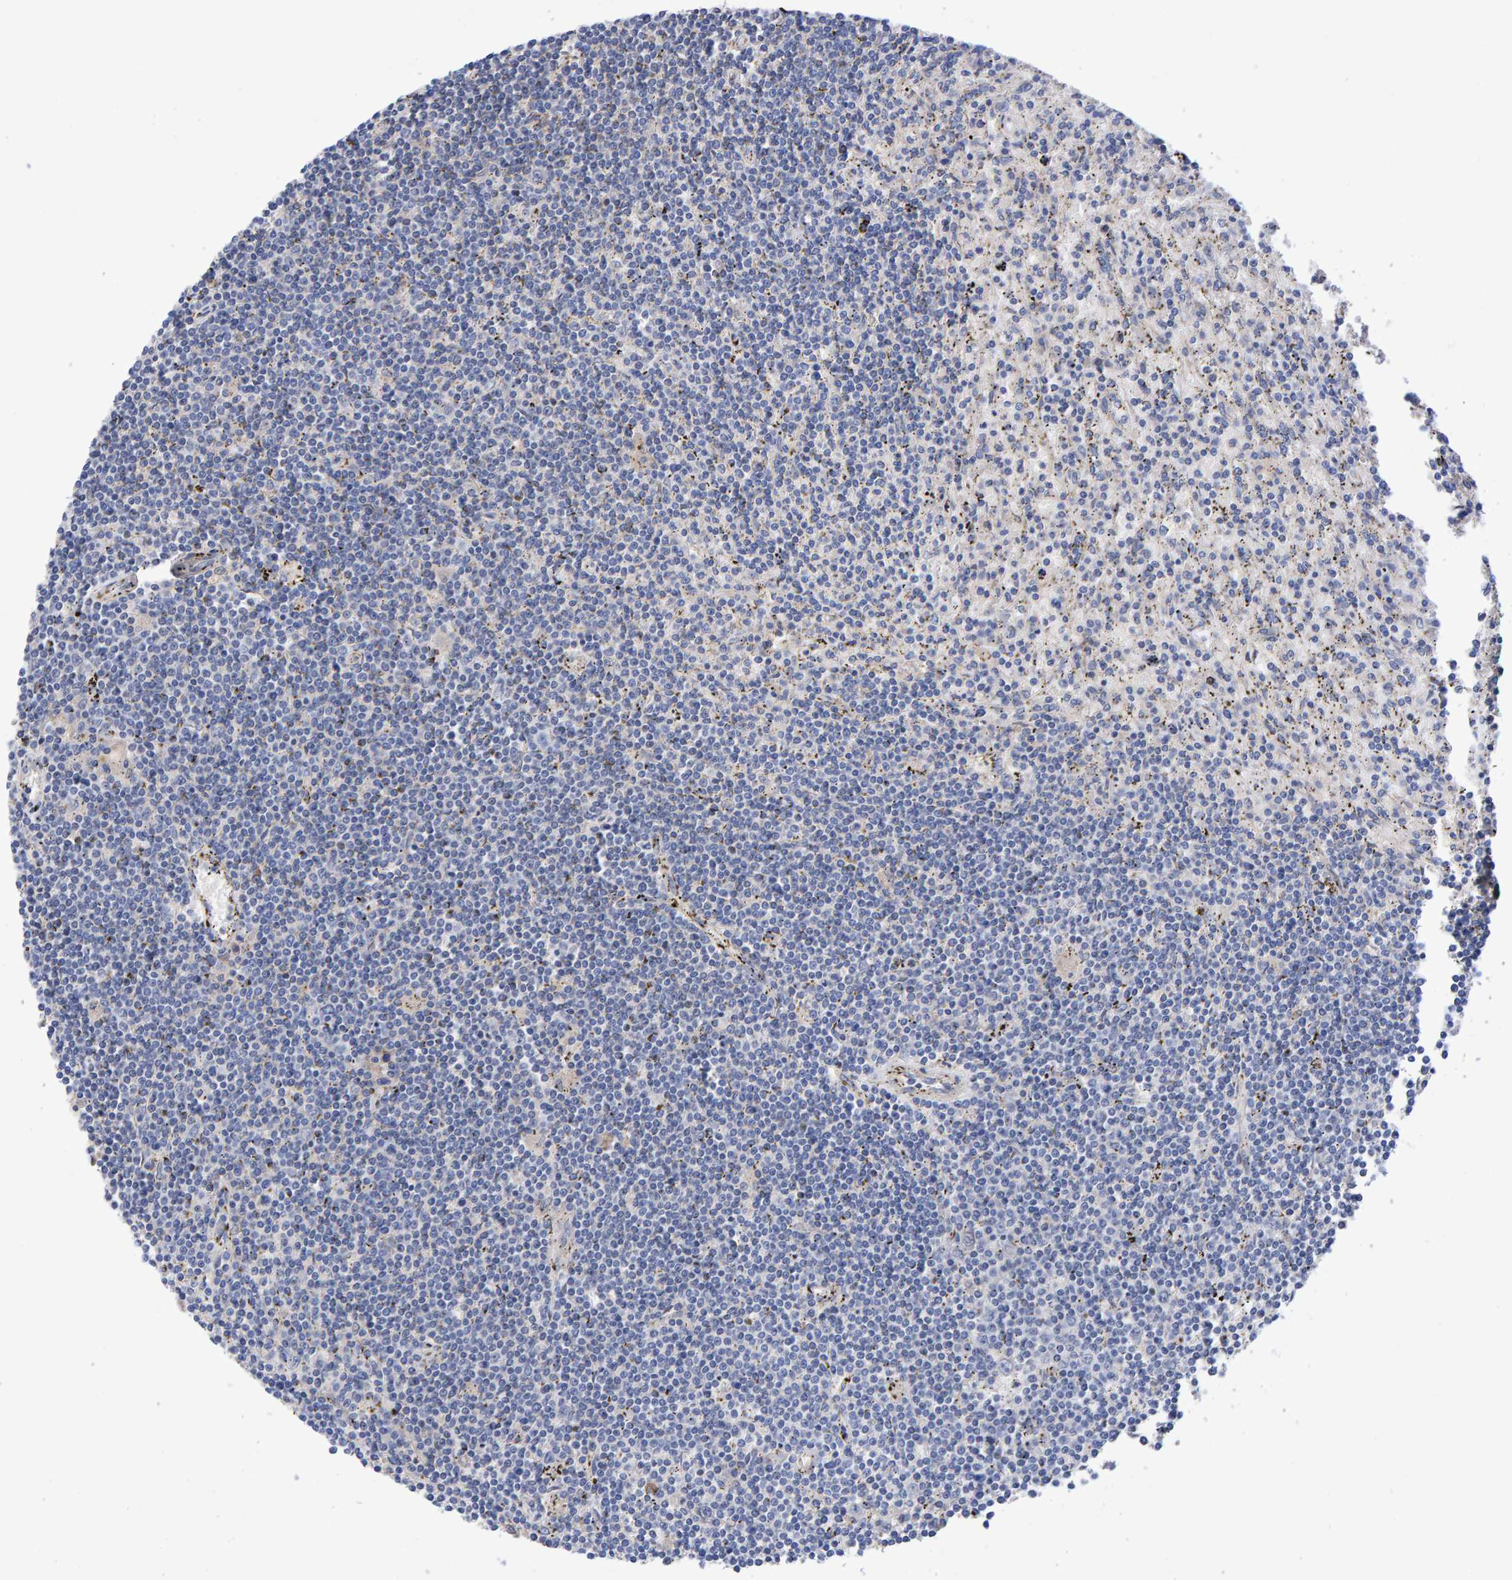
{"staining": {"intensity": "negative", "quantity": "none", "location": "none"}, "tissue": "lymphoma", "cell_type": "Tumor cells", "image_type": "cancer", "snomed": [{"axis": "morphology", "description": "Malignant lymphoma, non-Hodgkin's type, Low grade"}, {"axis": "topography", "description": "Spleen"}], "caption": "IHC image of neoplastic tissue: lymphoma stained with DAB (3,3'-diaminobenzidine) displays no significant protein expression in tumor cells.", "gene": "EFR3A", "patient": {"sex": "male", "age": 76}}